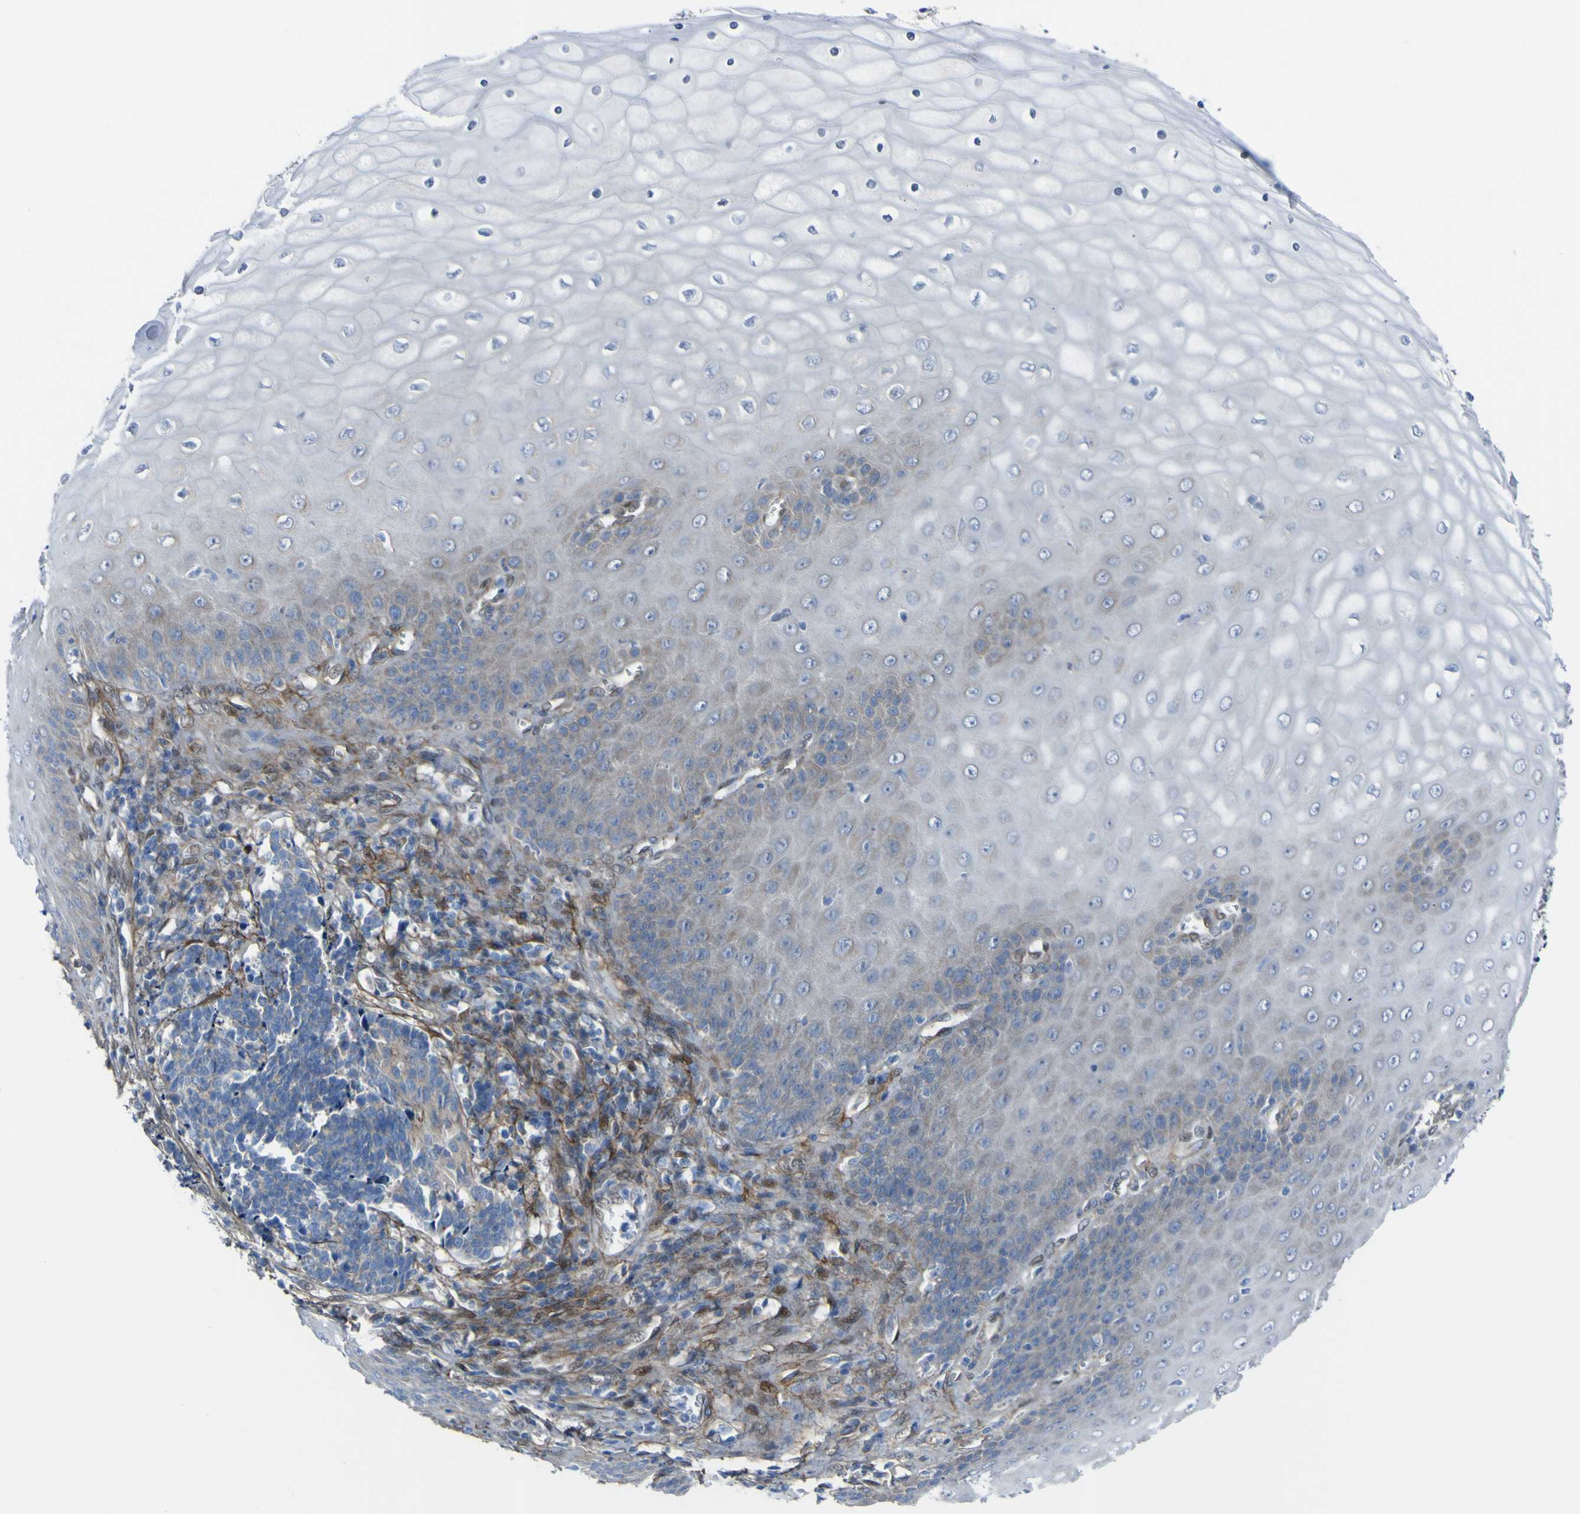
{"staining": {"intensity": "negative", "quantity": "none", "location": "none"}, "tissue": "cervical cancer", "cell_type": "Tumor cells", "image_type": "cancer", "snomed": [{"axis": "morphology", "description": "Squamous cell carcinoma, NOS"}, {"axis": "topography", "description": "Cervix"}], "caption": "An immunohistochemistry (IHC) photomicrograph of squamous cell carcinoma (cervical) is shown. There is no staining in tumor cells of squamous cell carcinoma (cervical). (DAB (3,3'-diaminobenzidine) IHC visualized using brightfield microscopy, high magnification).", "gene": "LRRN1", "patient": {"sex": "female", "age": 35}}